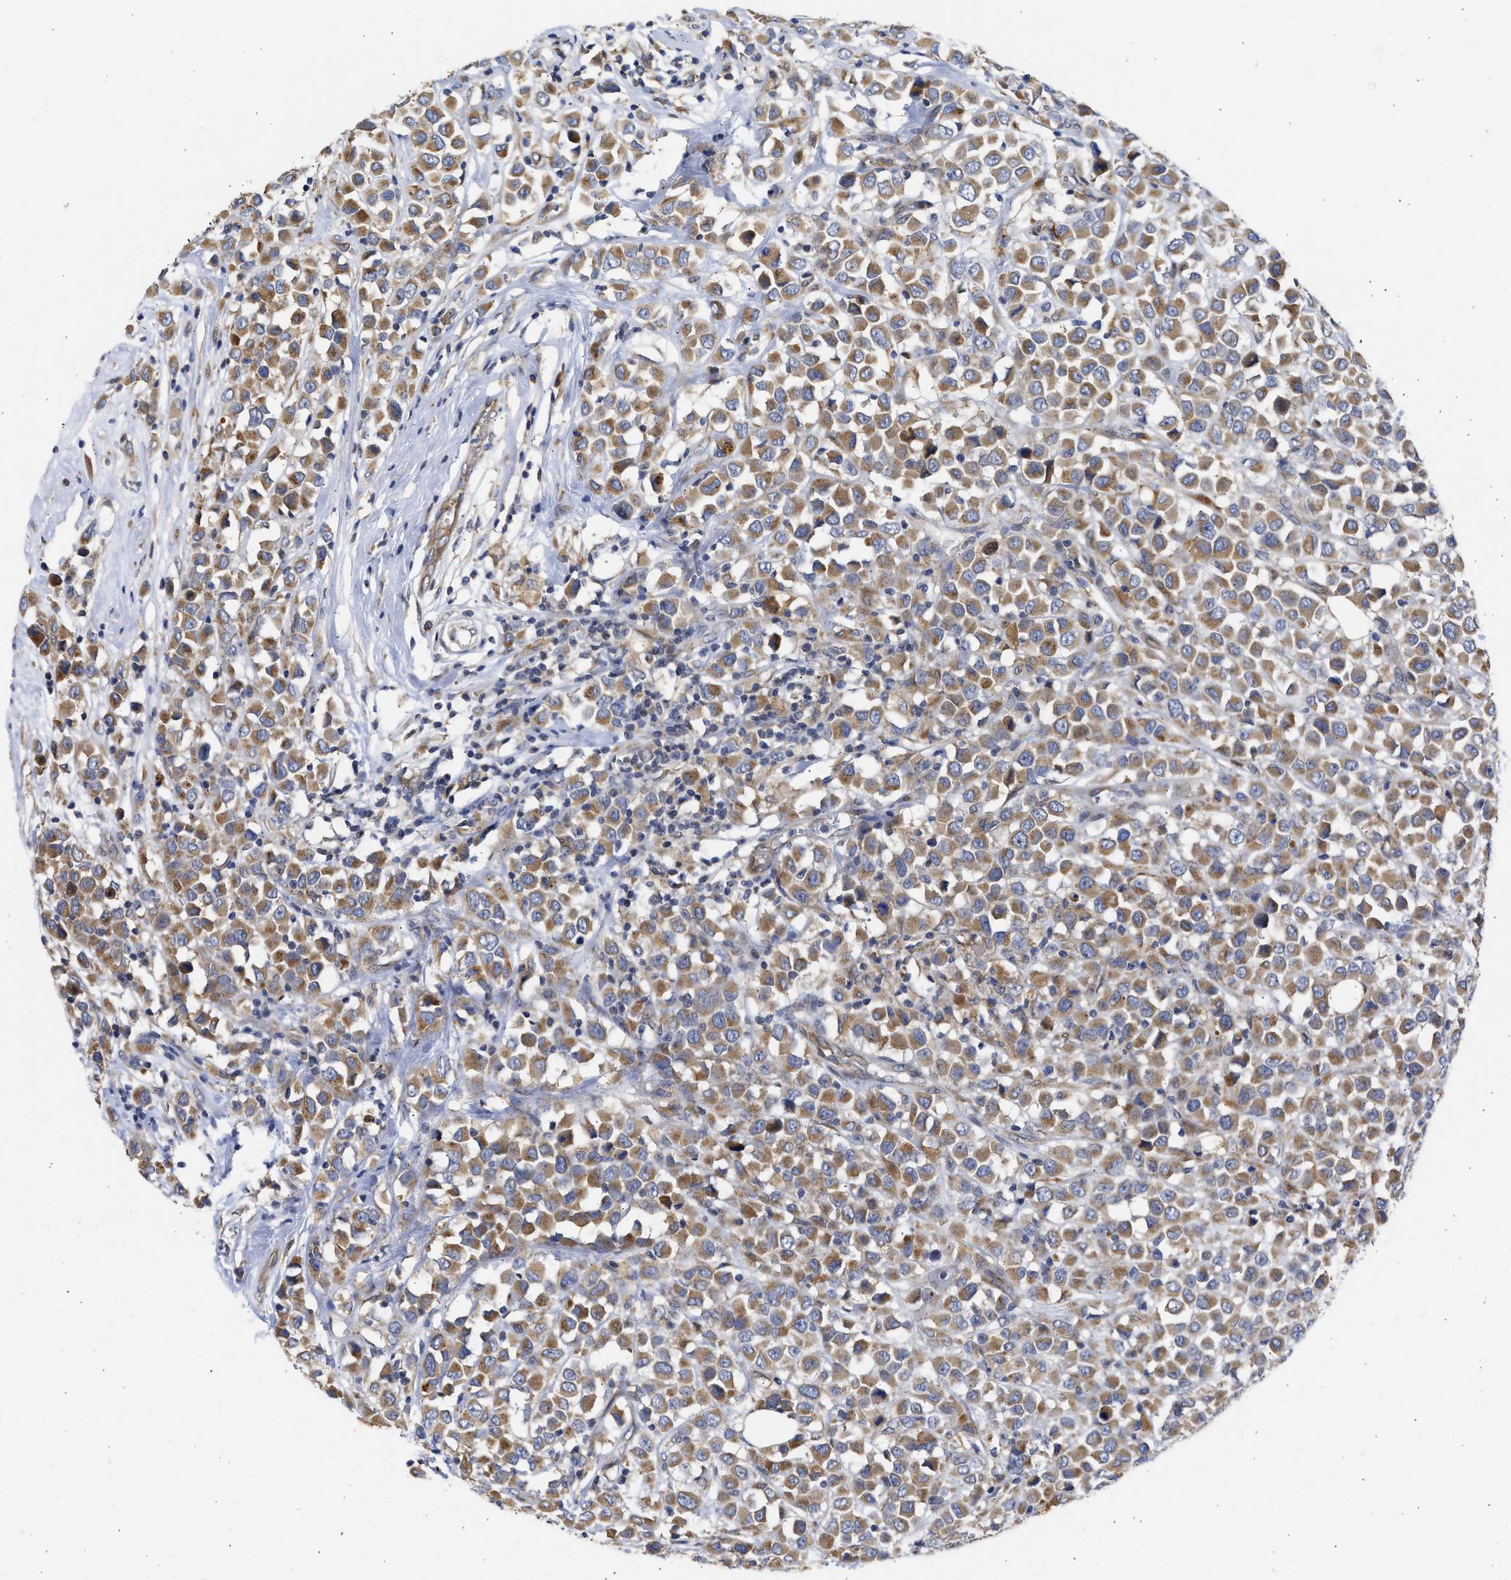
{"staining": {"intensity": "moderate", "quantity": ">75%", "location": "cytoplasmic/membranous"}, "tissue": "breast cancer", "cell_type": "Tumor cells", "image_type": "cancer", "snomed": [{"axis": "morphology", "description": "Duct carcinoma"}, {"axis": "topography", "description": "Breast"}], "caption": "High-power microscopy captured an IHC photomicrograph of intraductal carcinoma (breast), revealing moderate cytoplasmic/membranous staining in about >75% of tumor cells.", "gene": "TMED1", "patient": {"sex": "female", "age": 61}}